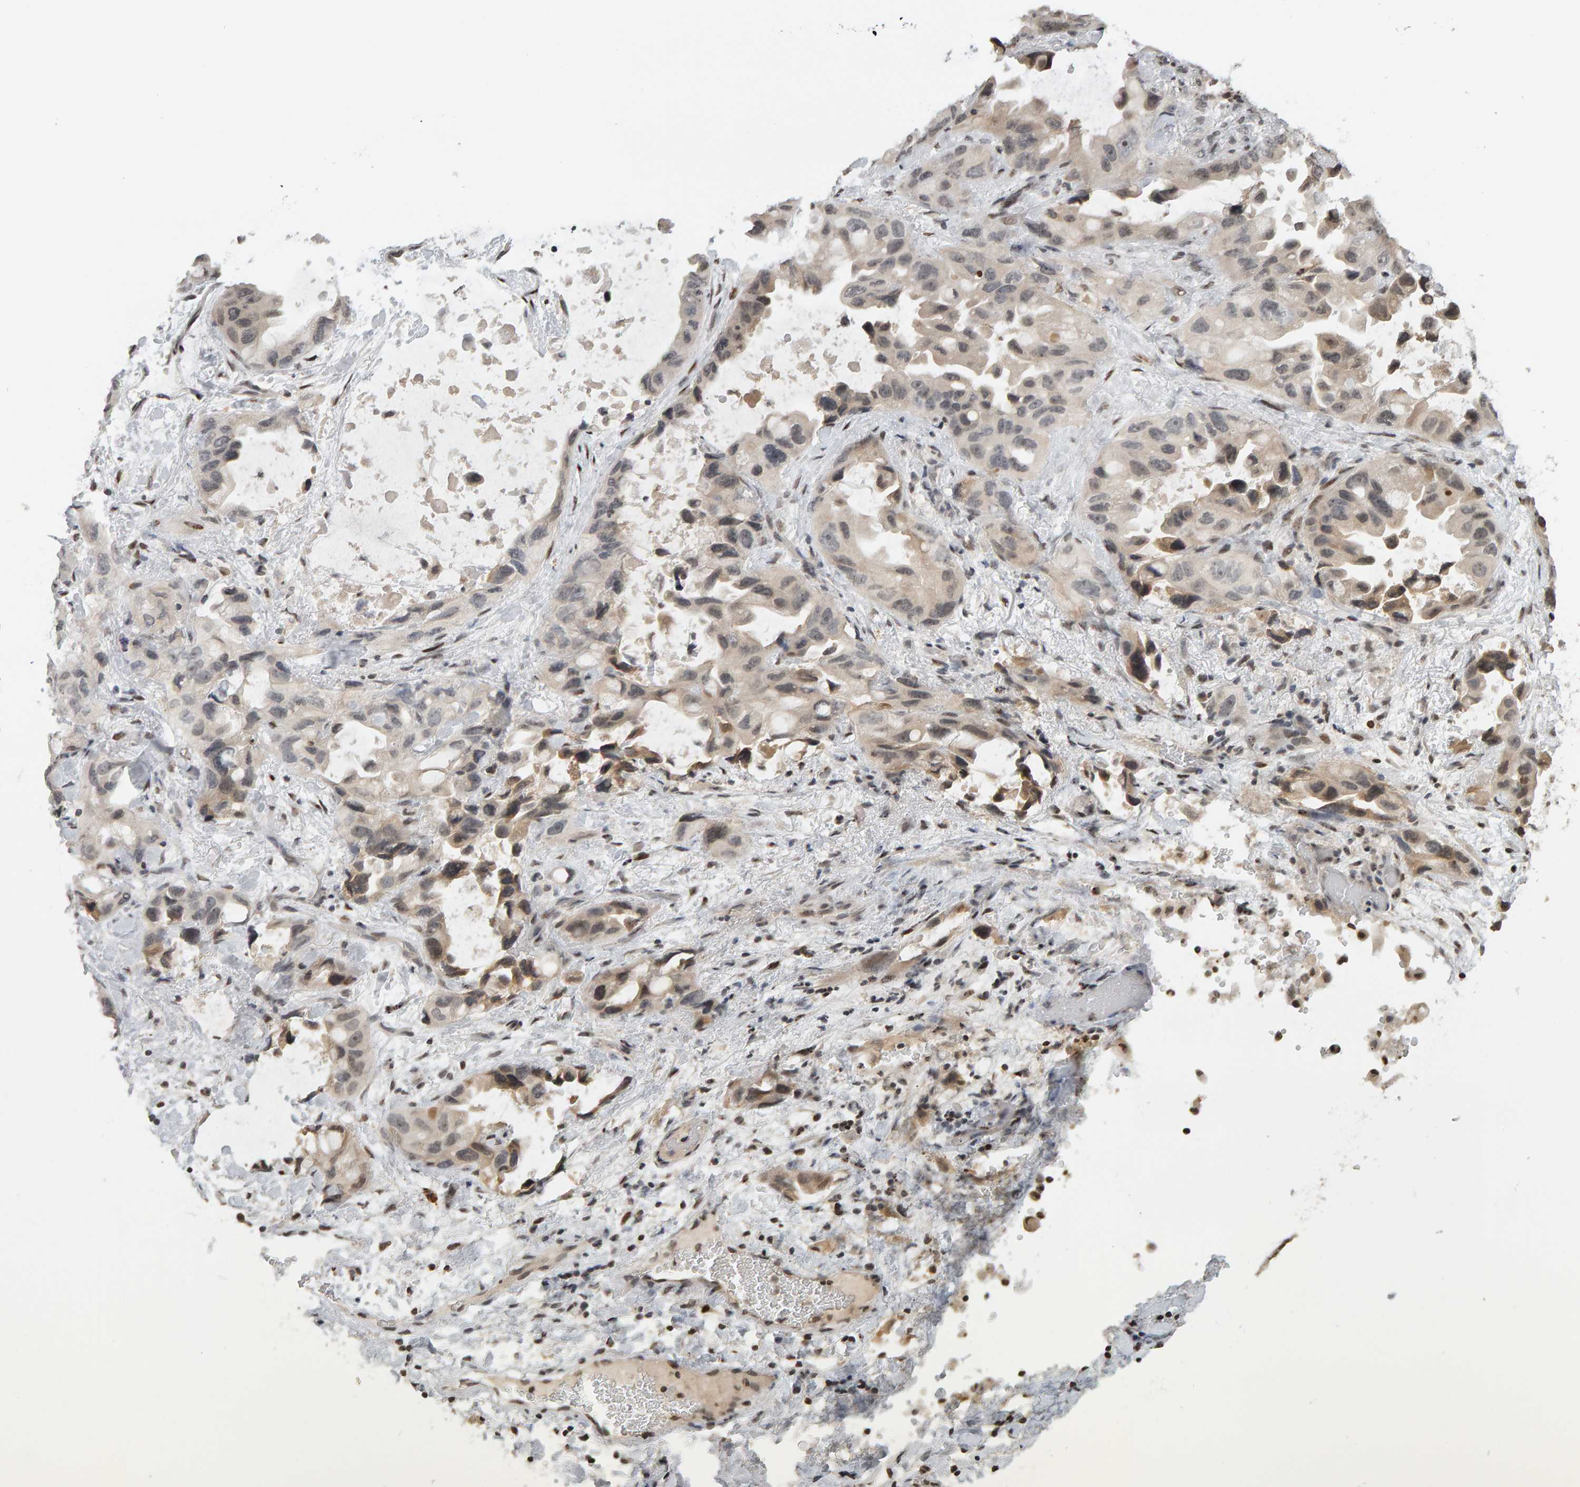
{"staining": {"intensity": "moderate", "quantity": "25%-75%", "location": "nuclear"}, "tissue": "lung cancer", "cell_type": "Tumor cells", "image_type": "cancer", "snomed": [{"axis": "morphology", "description": "Squamous cell carcinoma, NOS"}, {"axis": "topography", "description": "Lung"}], "caption": "There is medium levels of moderate nuclear expression in tumor cells of lung cancer, as demonstrated by immunohistochemical staining (brown color).", "gene": "TRAM1", "patient": {"sex": "female", "age": 73}}